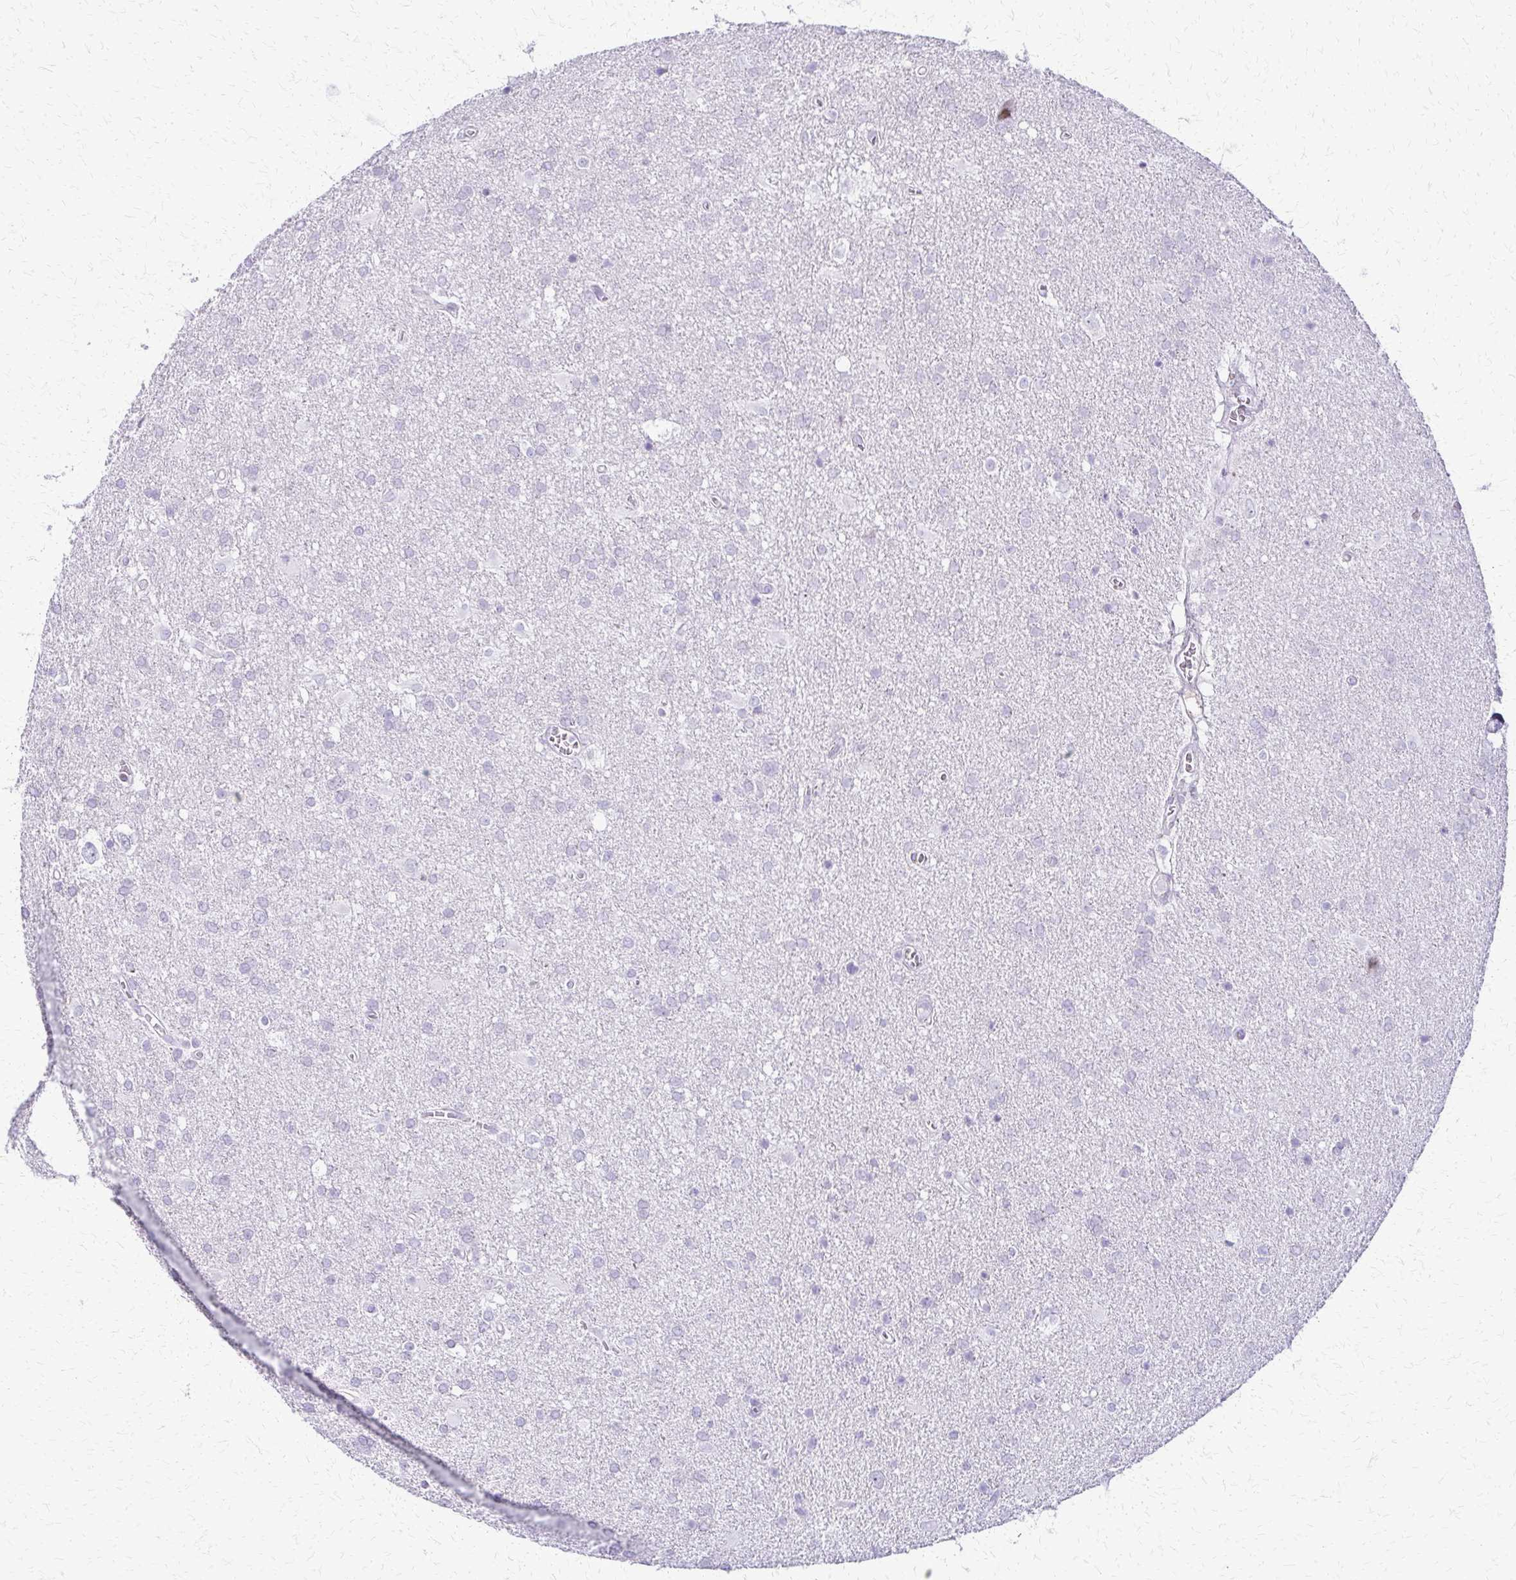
{"staining": {"intensity": "negative", "quantity": "none", "location": "none"}, "tissue": "glioma", "cell_type": "Tumor cells", "image_type": "cancer", "snomed": [{"axis": "morphology", "description": "Glioma, malignant, Low grade"}, {"axis": "topography", "description": "Brain"}], "caption": "The micrograph demonstrates no significant staining in tumor cells of low-grade glioma (malignant).", "gene": "FAM162B", "patient": {"sex": "male", "age": 66}}